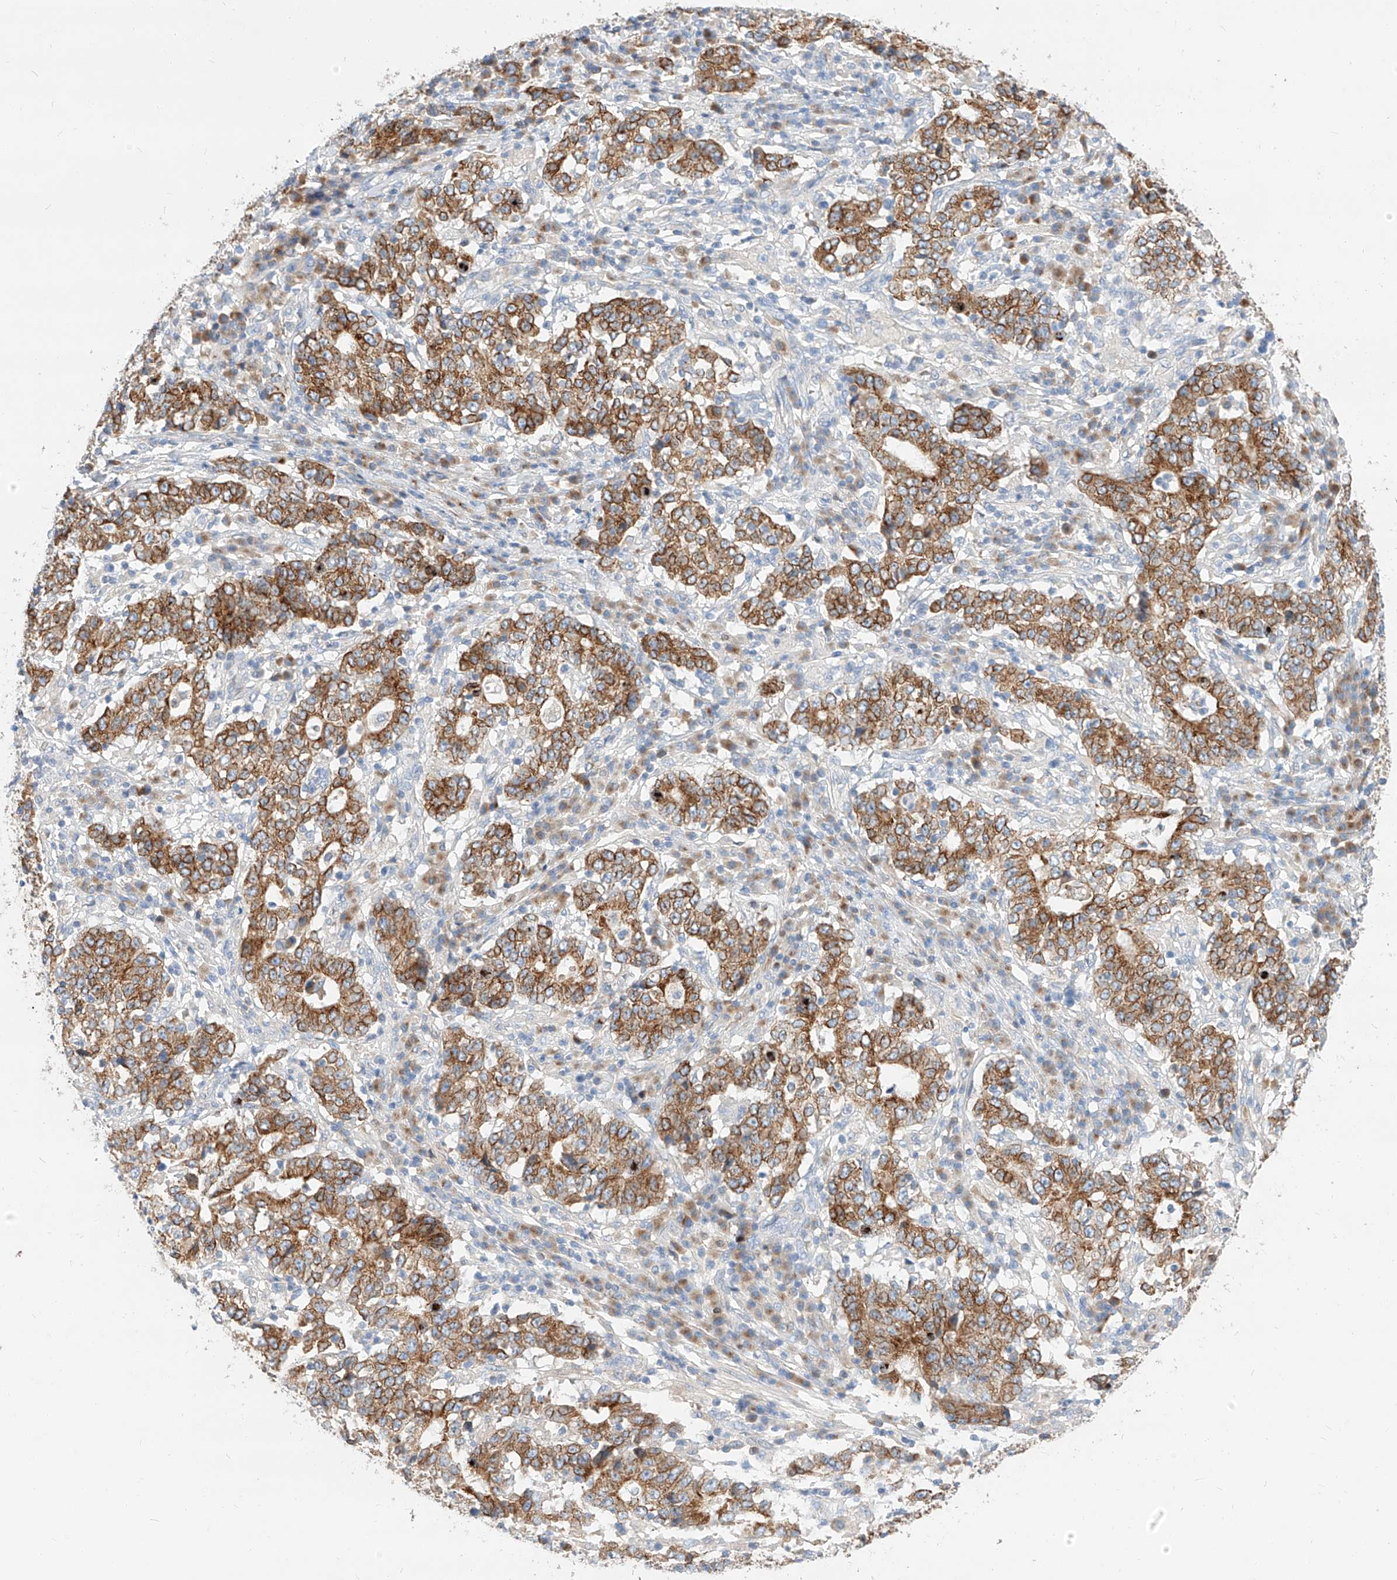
{"staining": {"intensity": "moderate", "quantity": ">75%", "location": "cytoplasmic/membranous"}, "tissue": "stomach cancer", "cell_type": "Tumor cells", "image_type": "cancer", "snomed": [{"axis": "morphology", "description": "Adenocarcinoma, NOS"}, {"axis": "topography", "description": "Stomach"}], "caption": "DAB (3,3'-diaminobenzidine) immunohistochemical staining of stomach cancer reveals moderate cytoplasmic/membranous protein staining in approximately >75% of tumor cells. The protein of interest is shown in brown color, while the nuclei are stained blue.", "gene": "MAP7", "patient": {"sex": "male", "age": 59}}